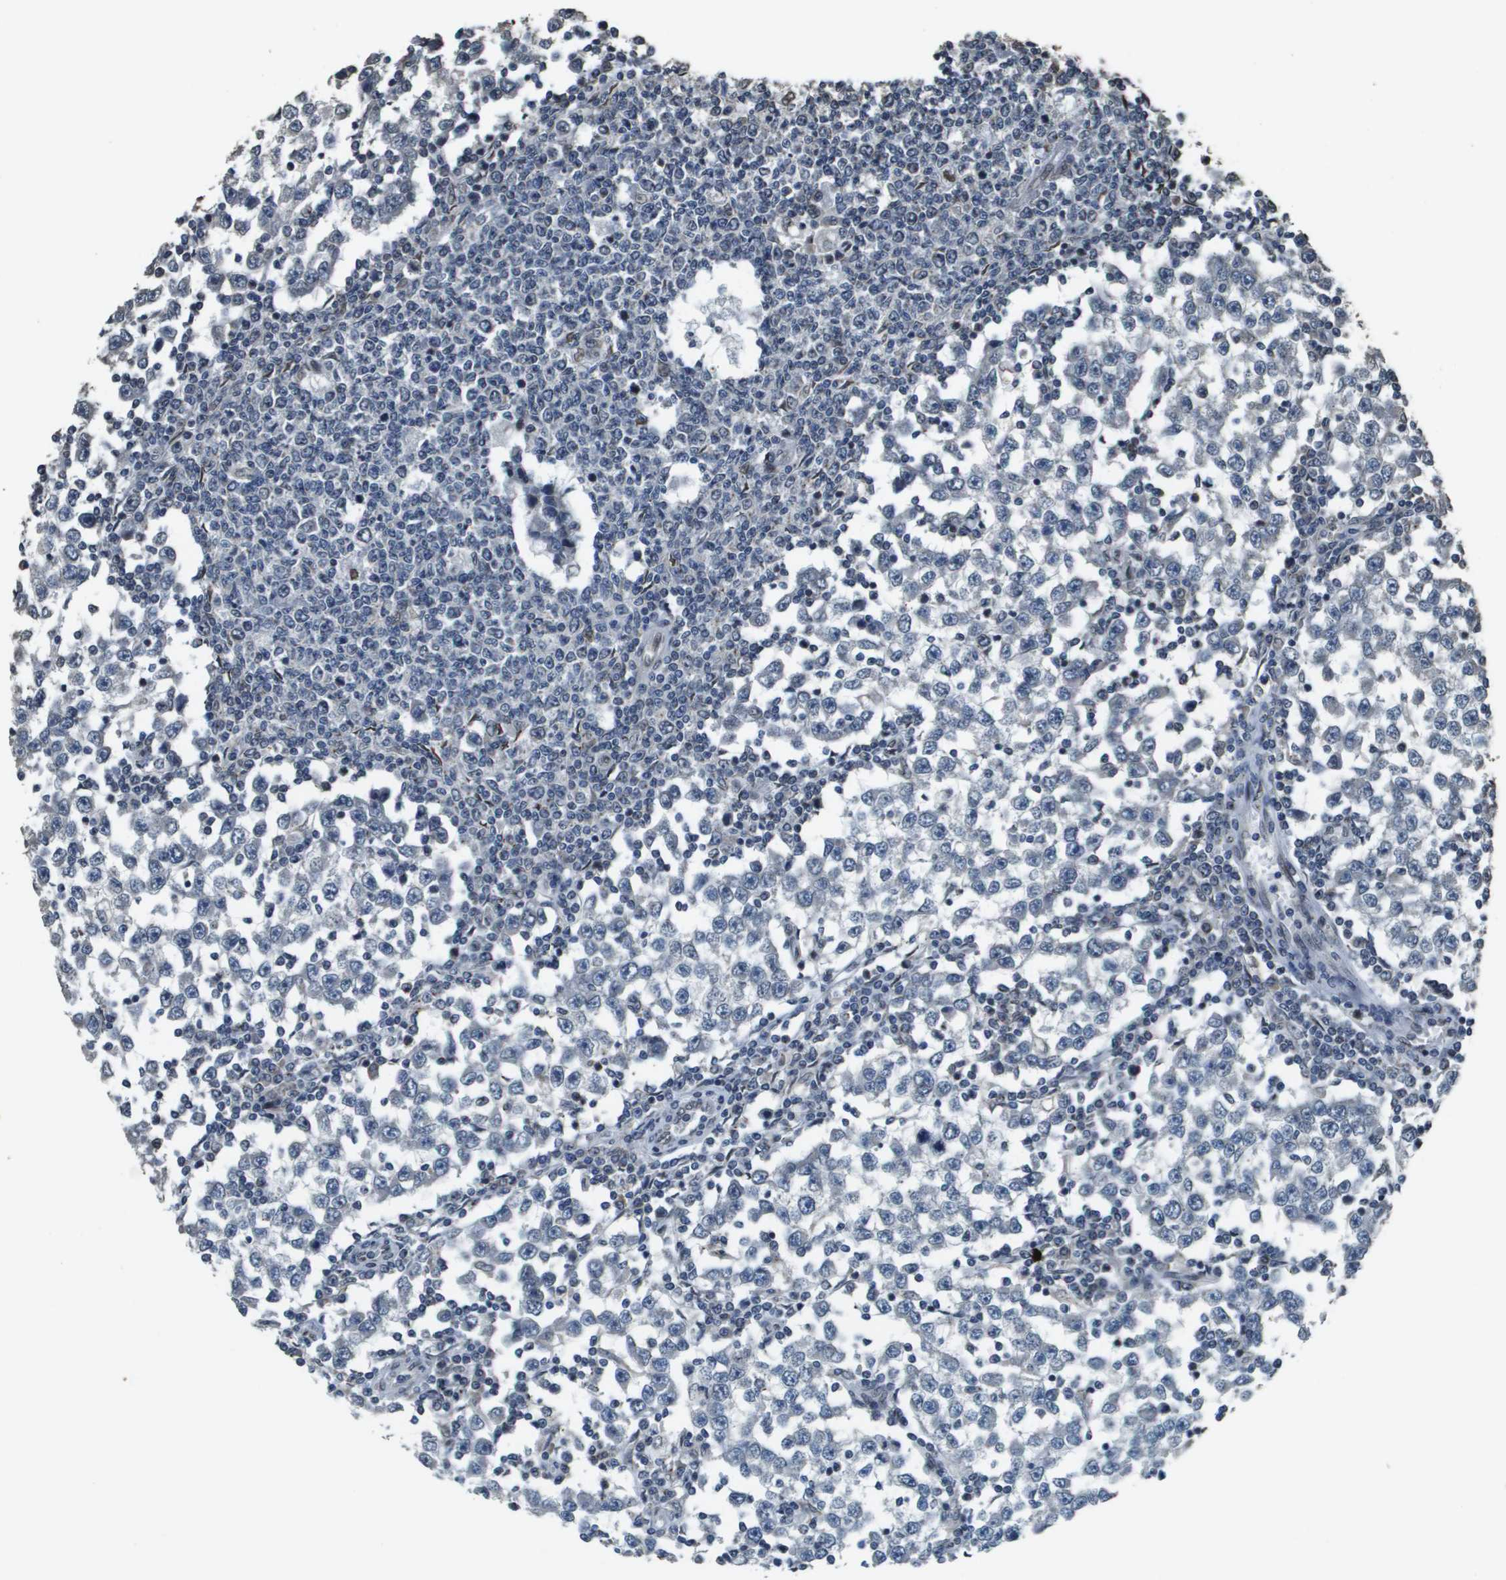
{"staining": {"intensity": "negative", "quantity": "none", "location": "none"}, "tissue": "testis cancer", "cell_type": "Tumor cells", "image_type": "cancer", "snomed": [{"axis": "morphology", "description": "Seminoma, NOS"}, {"axis": "topography", "description": "Testis"}], "caption": "IHC micrograph of neoplastic tissue: human testis cancer stained with DAB shows no significant protein expression in tumor cells.", "gene": "FANCC", "patient": {"sex": "male", "age": 65}}